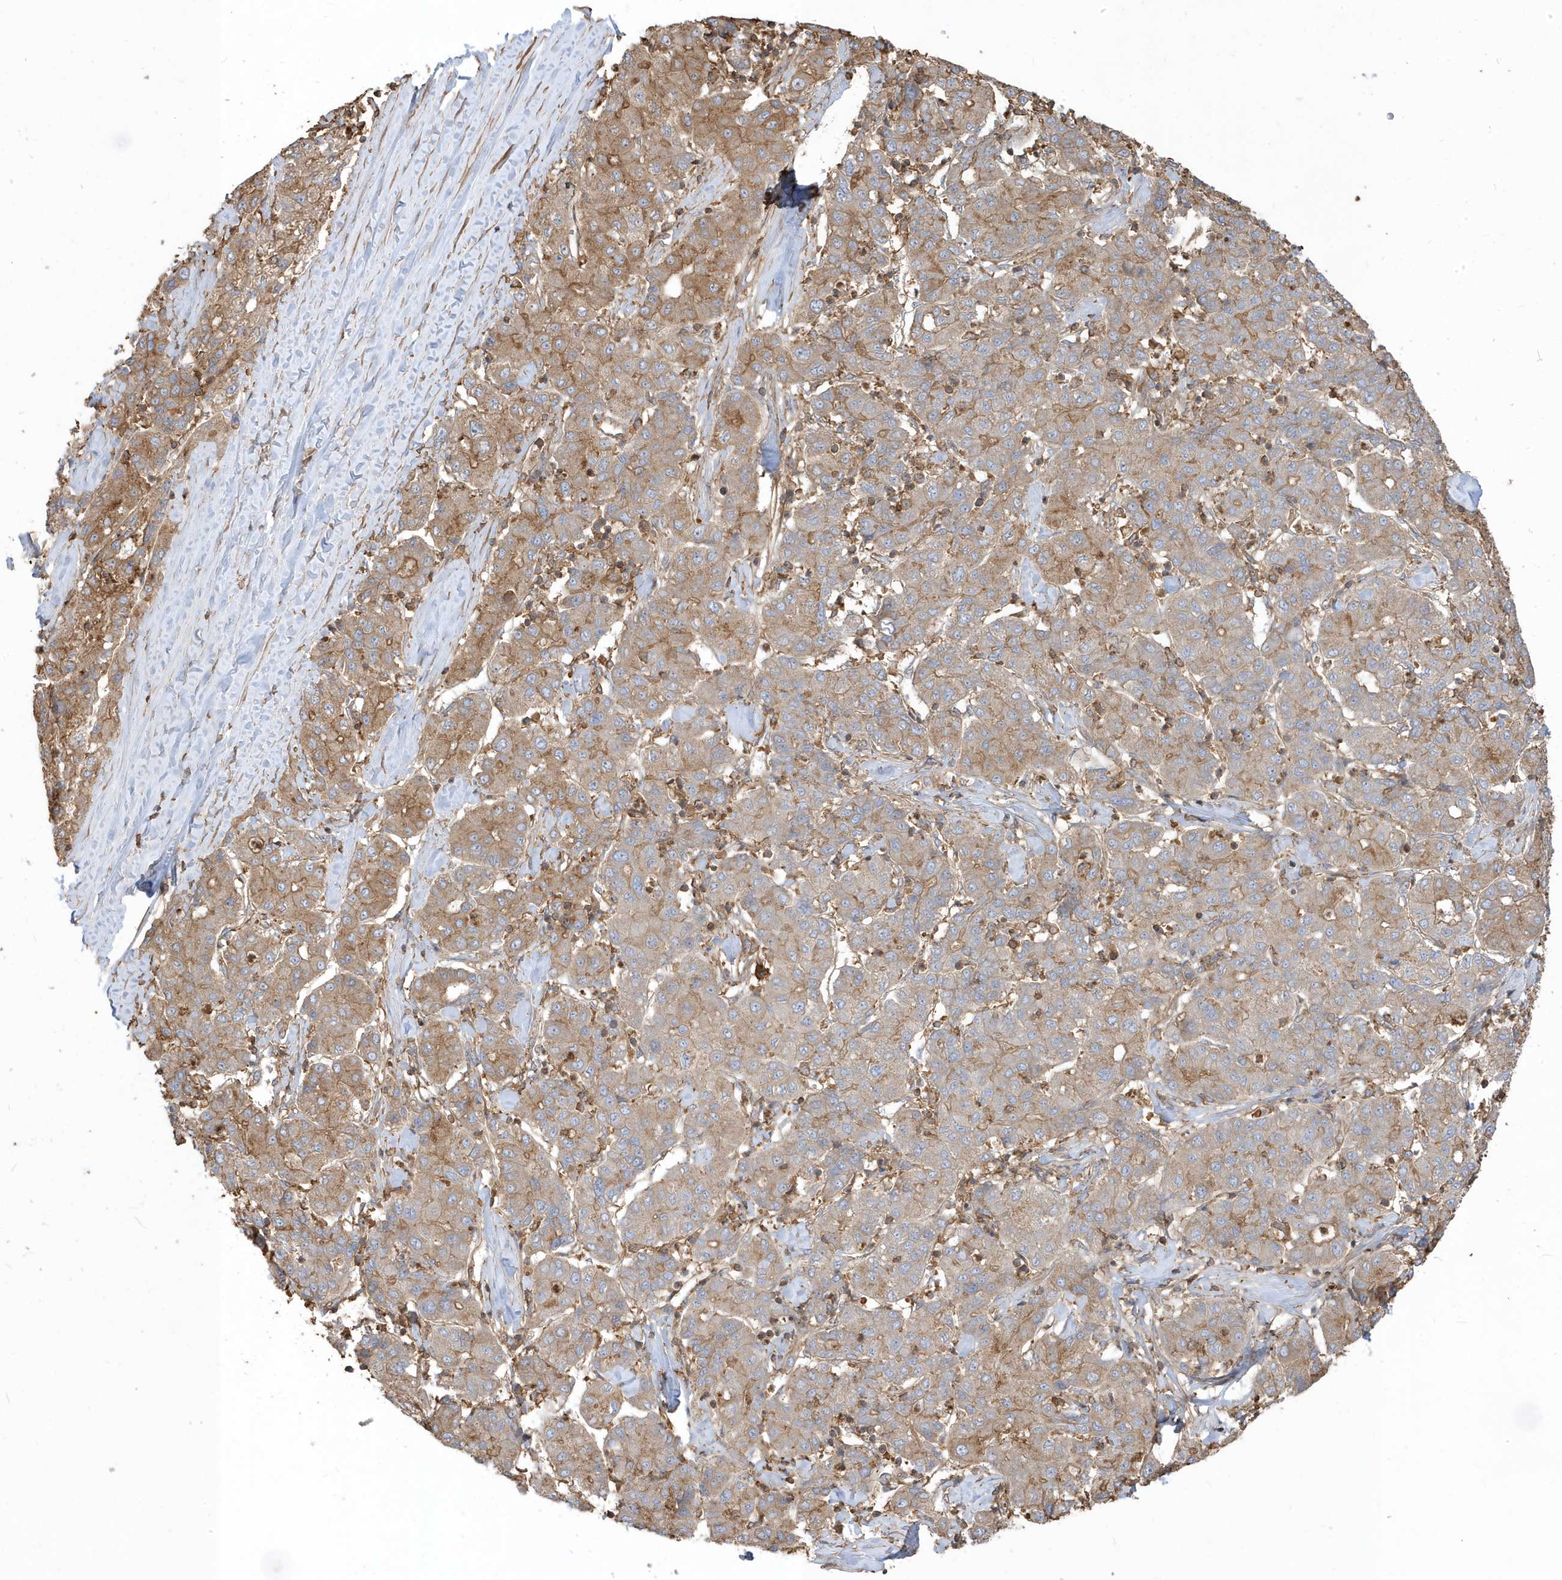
{"staining": {"intensity": "moderate", "quantity": ">75%", "location": "cytoplasmic/membranous"}, "tissue": "liver cancer", "cell_type": "Tumor cells", "image_type": "cancer", "snomed": [{"axis": "morphology", "description": "Carcinoma, Hepatocellular, NOS"}, {"axis": "topography", "description": "Liver"}], "caption": "Hepatocellular carcinoma (liver) tissue demonstrates moderate cytoplasmic/membranous expression in about >75% of tumor cells", "gene": "ZBTB8A", "patient": {"sex": "male", "age": 65}}